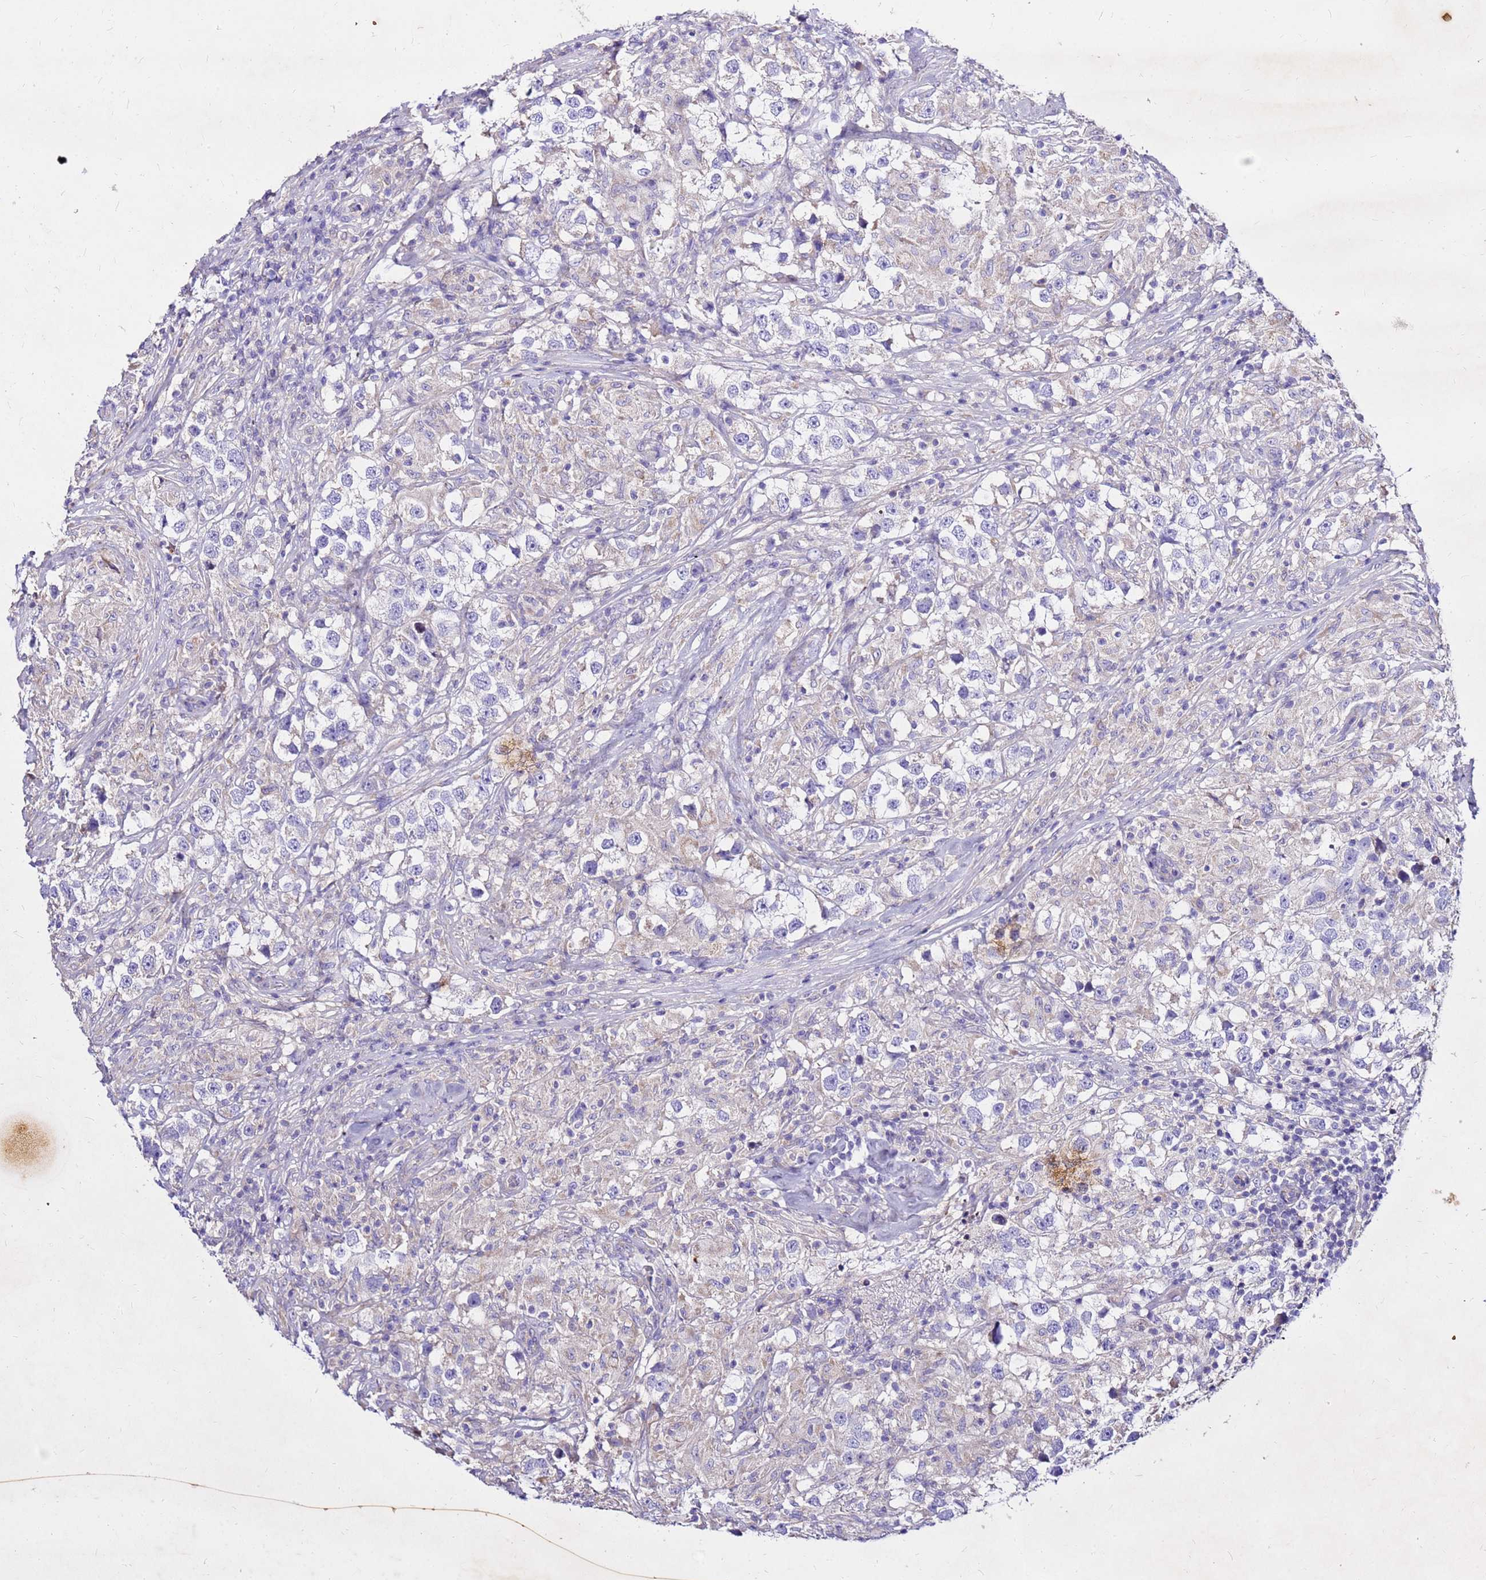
{"staining": {"intensity": "negative", "quantity": "none", "location": "none"}, "tissue": "testis cancer", "cell_type": "Tumor cells", "image_type": "cancer", "snomed": [{"axis": "morphology", "description": "Seminoma, NOS"}, {"axis": "topography", "description": "Testis"}], "caption": "IHC micrograph of neoplastic tissue: testis cancer stained with DAB (3,3'-diaminobenzidine) shows no significant protein positivity in tumor cells. (Immunohistochemistry, brightfield microscopy, high magnification).", "gene": "COX14", "patient": {"sex": "male", "age": 46}}